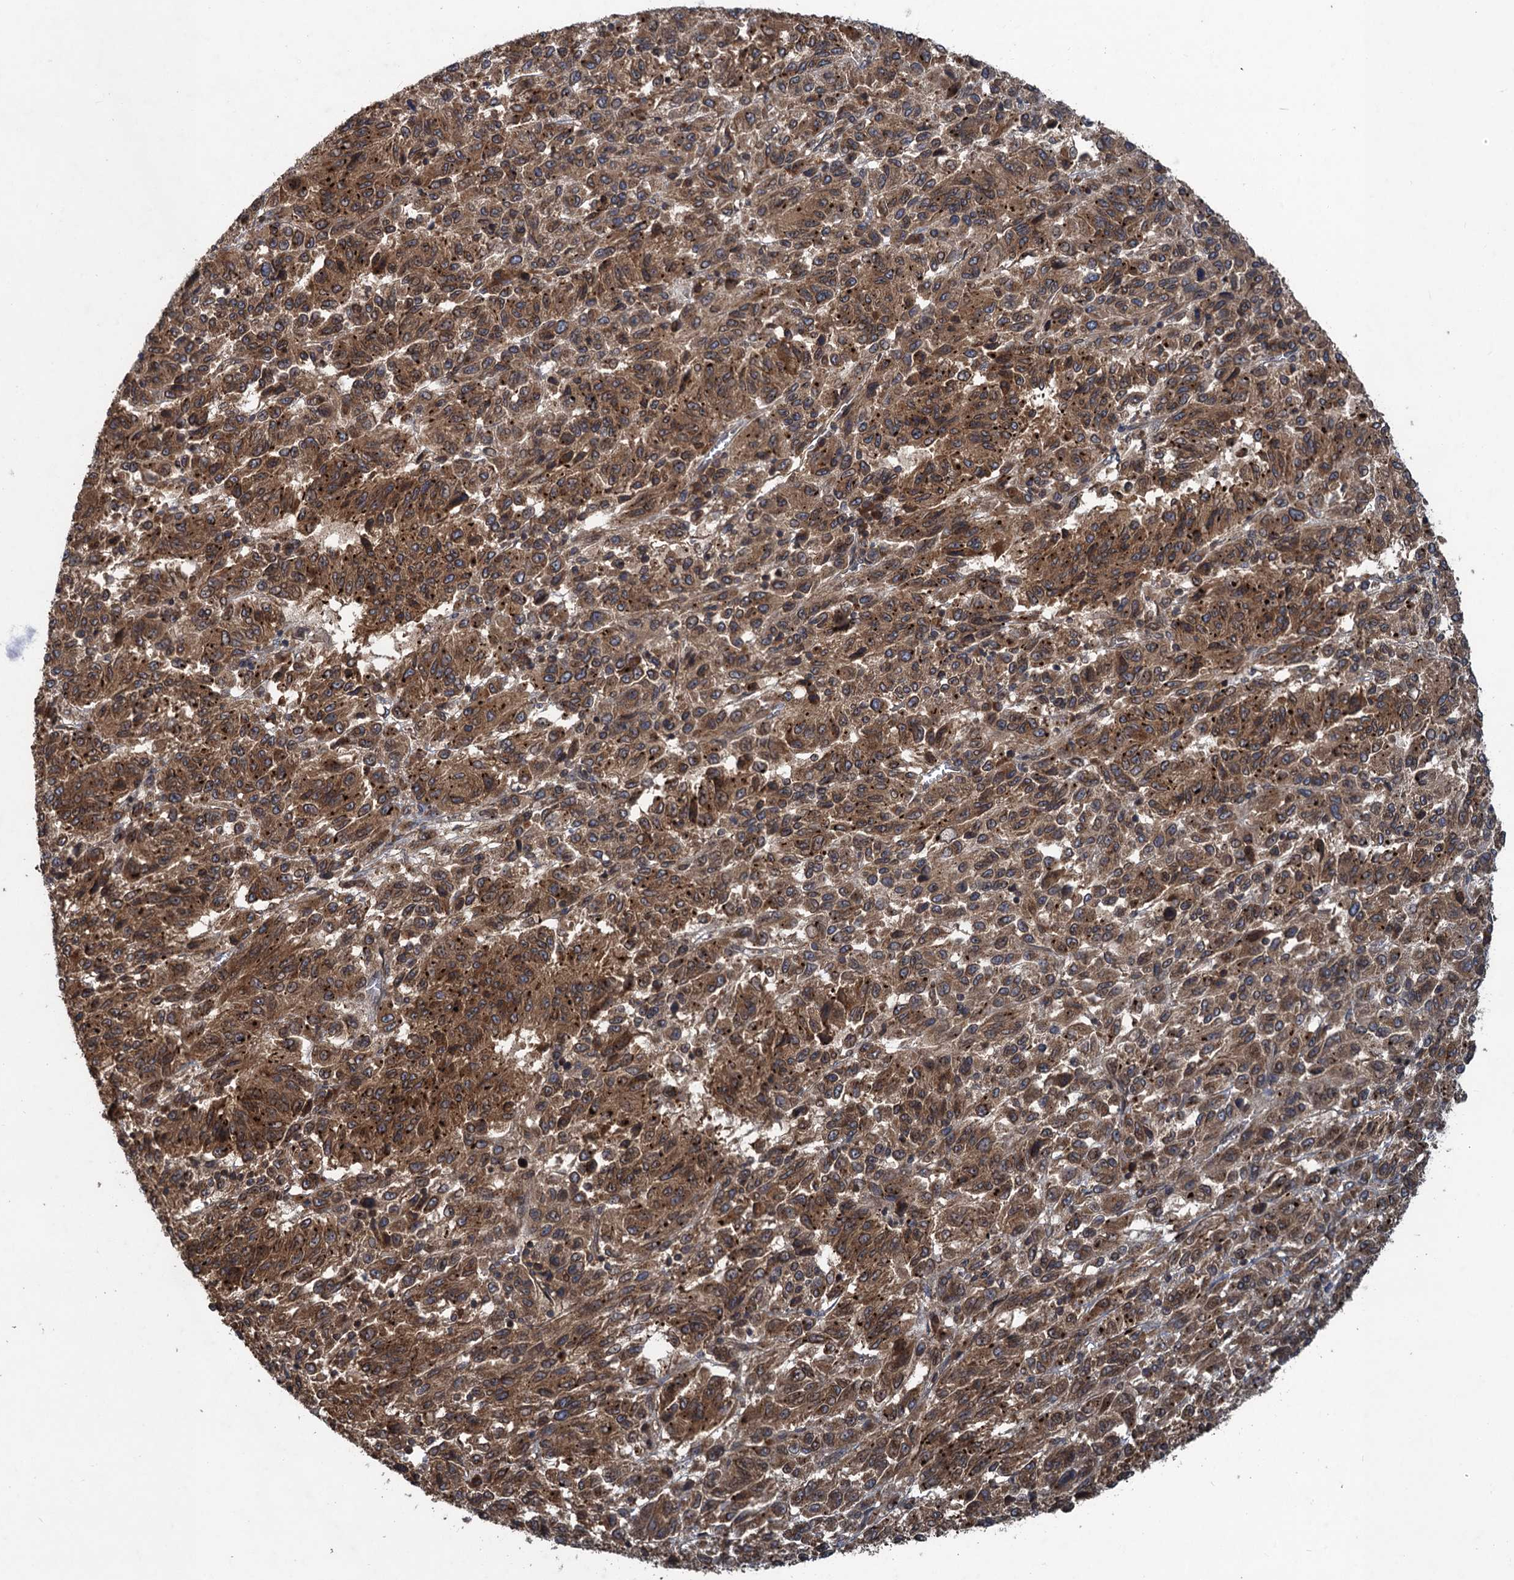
{"staining": {"intensity": "moderate", "quantity": ">75%", "location": "cytoplasmic/membranous"}, "tissue": "melanoma", "cell_type": "Tumor cells", "image_type": "cancer", "snomed": [{"axis": "morphology", "description": "Malignant melanoma, Metastatic site"}, {"axis": "topography", "description": "Lung"}], "caption": "Immunohistochemical staining of human melanoma shows medium levels of moderate cytoplasmic/membranous expression in about >75% of tumor cells. (Brightfield microscopy of DAB IHC at high magnification).", "gene": "GLE1", "patient": {"sex": "male", "age": 64}}